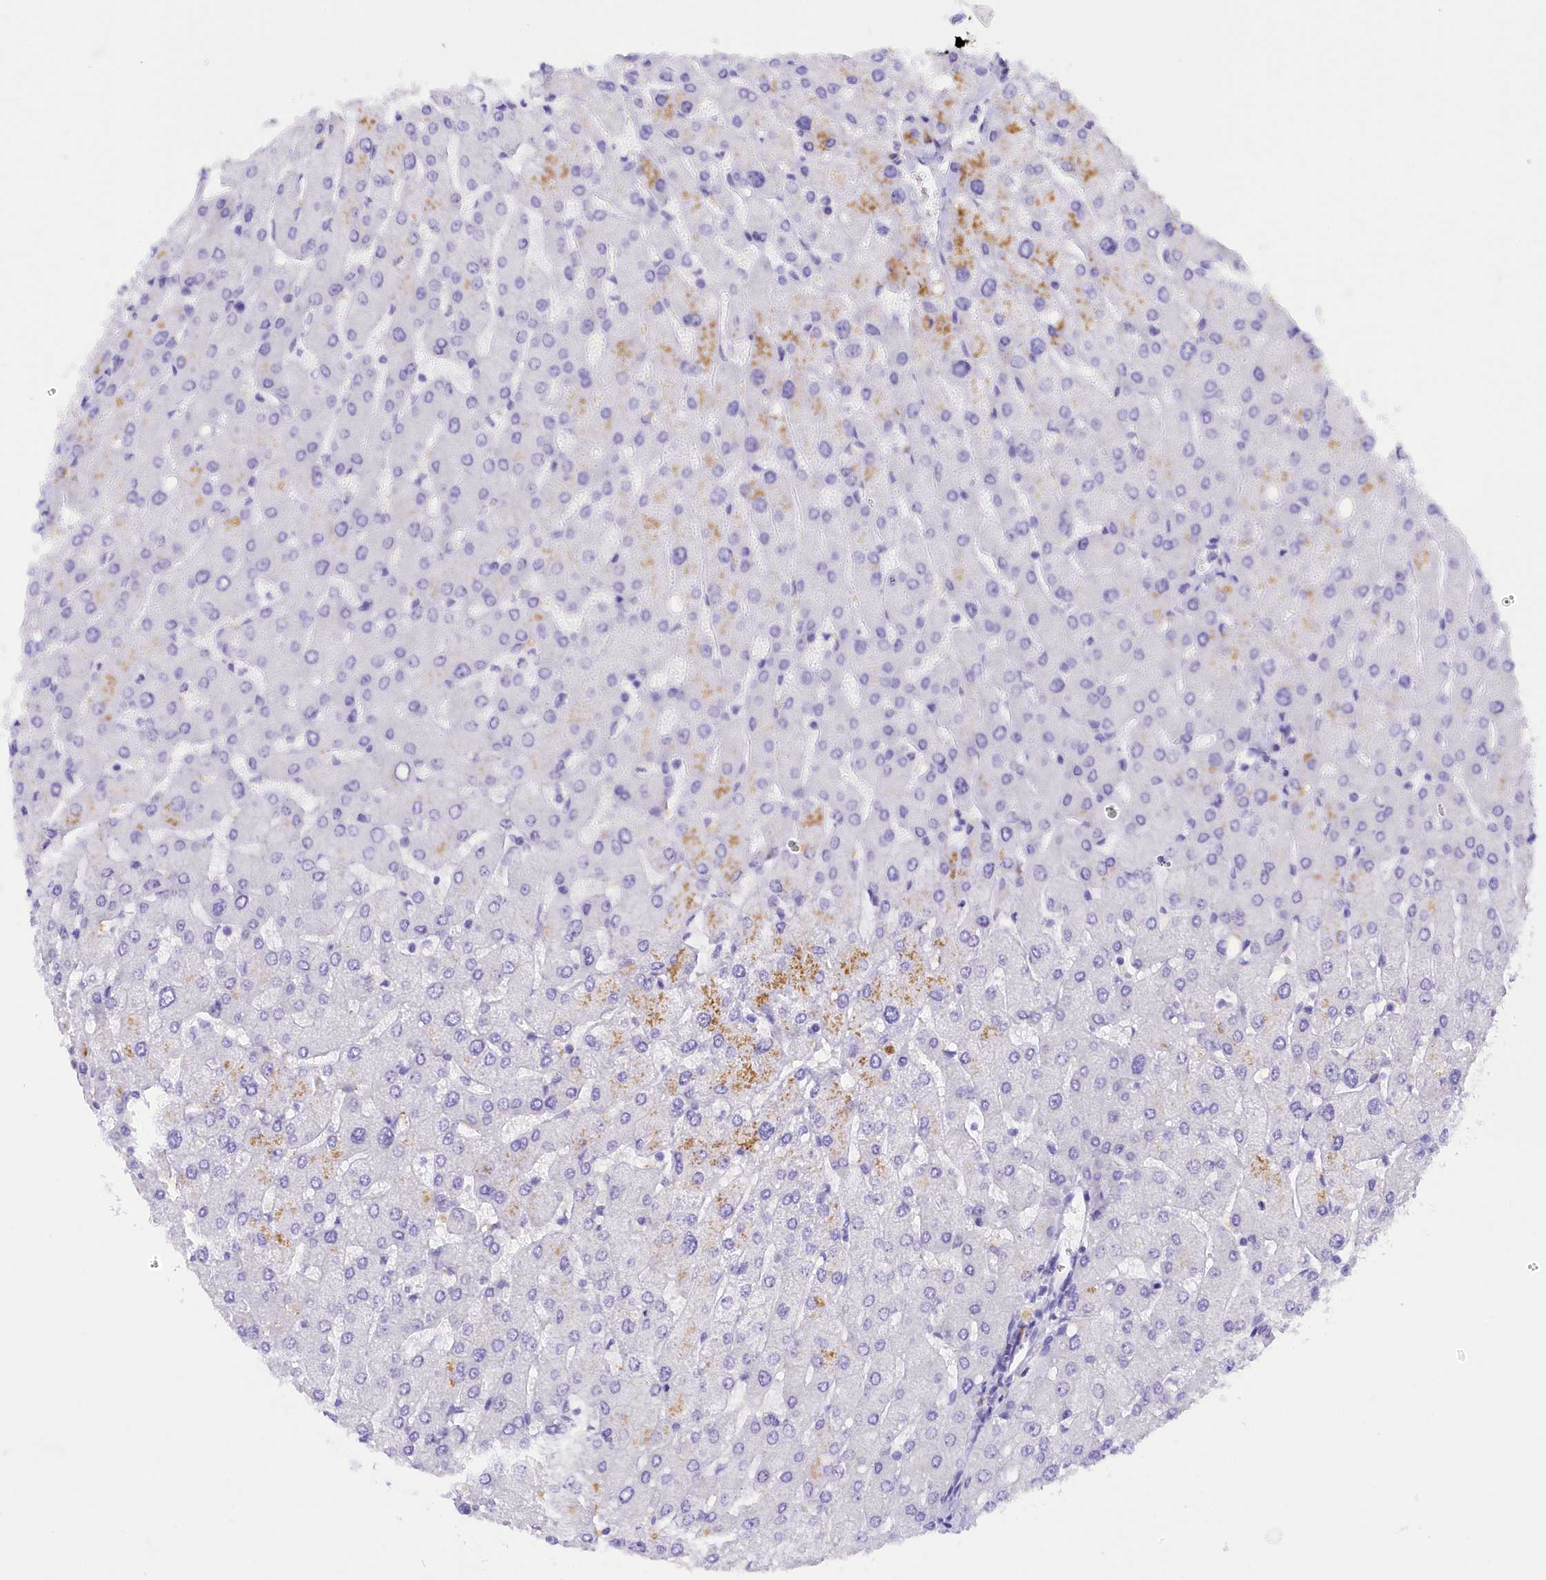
{"staining": {"intensity": "negative", "quantity": "none", "location": "none"}, "tissue": "liver", "cell_type": "Cholangiocytes", "image_type": "normal", "snomed": [{"axis": "morphology", "description": "Normal tissue, NOS"}, {"axis": "topography", "description": "Liver"}], "caption": "High power microscopy micrograph of an immunohistochemistry histopathology image of unremarkable liver, revealing no significant staining in cholangiocytes. Nuclei are stained in blue.", "gene": "COL6A5", "patient": {"sex": "male", "age": 55}}